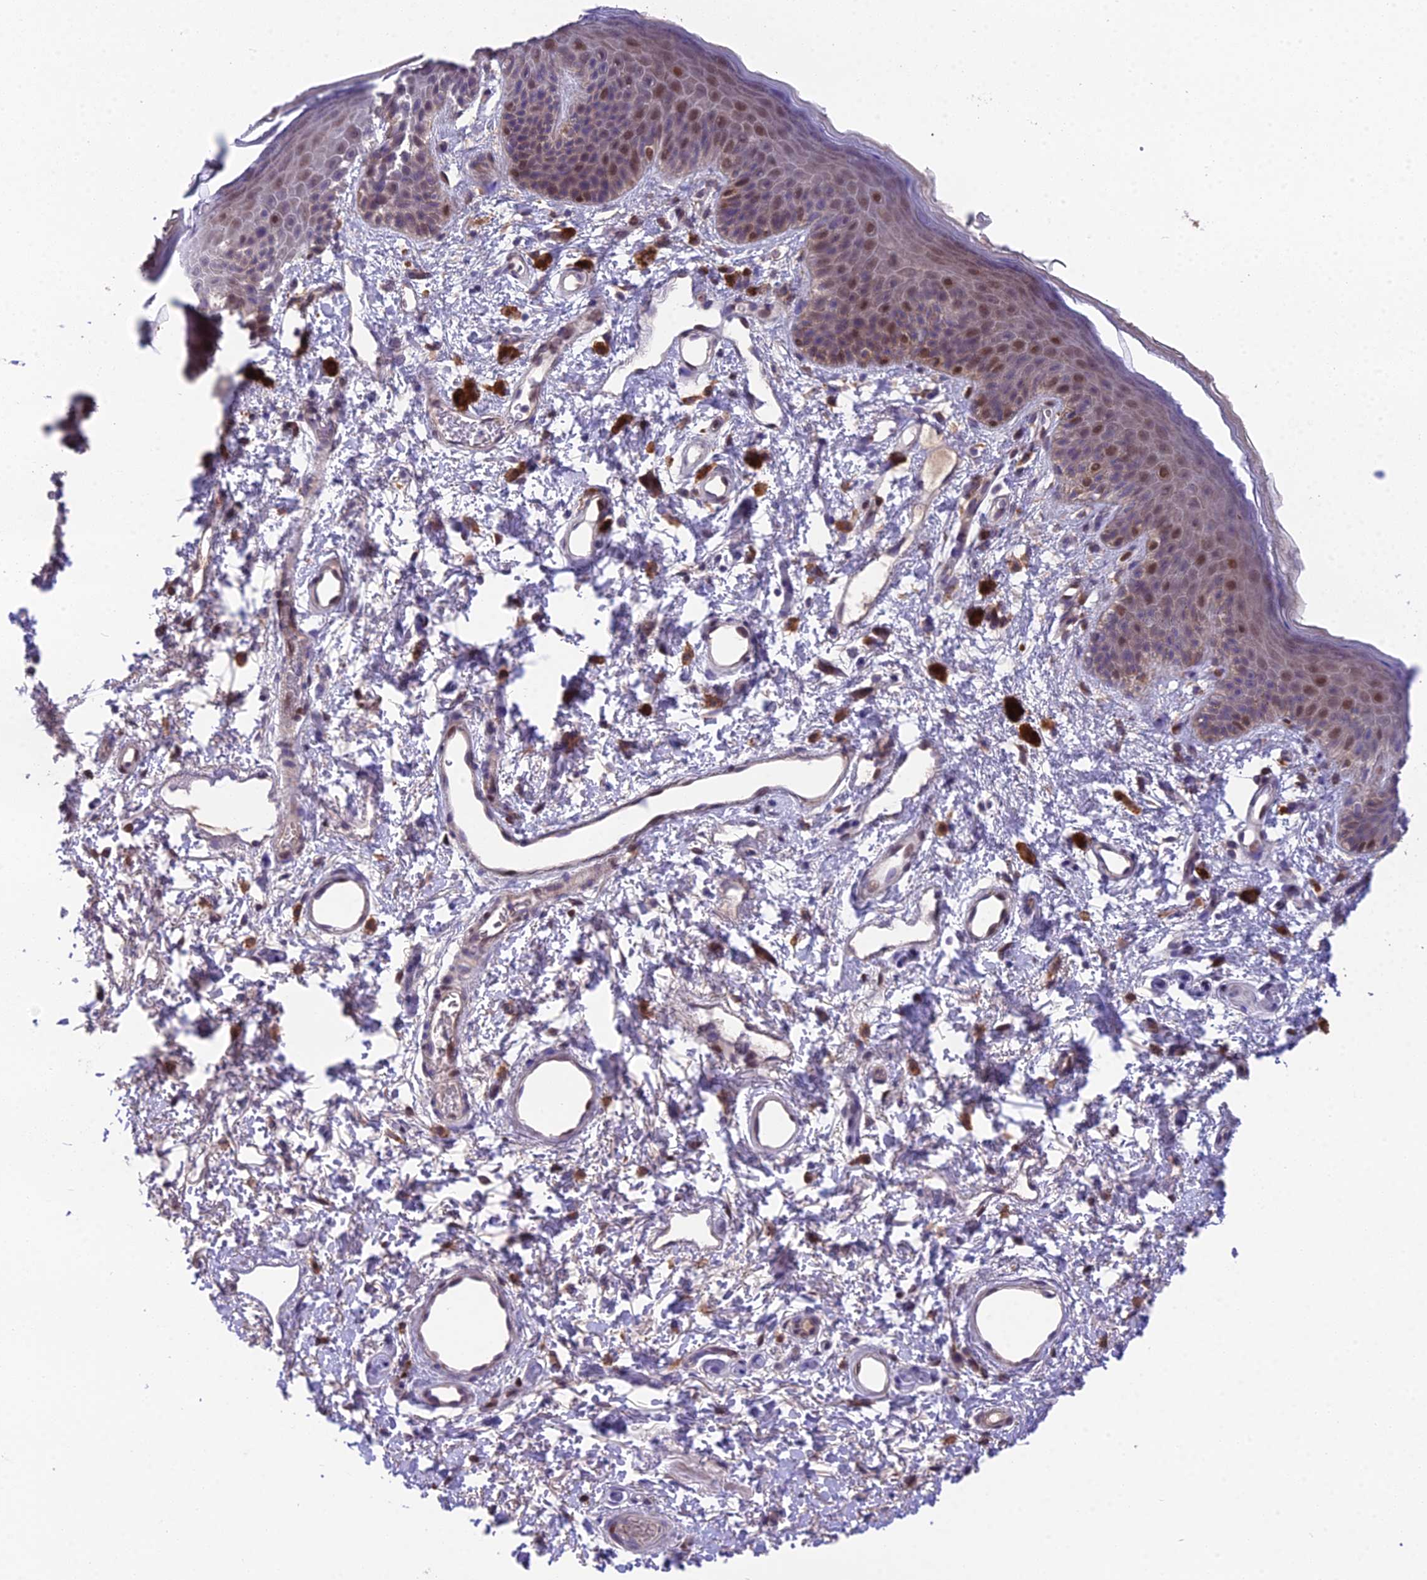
{"staining": {"intensity": "moderate", "quantity": "<25%", "location": "nuclear"}, "tissue": "skin", "cell_type": "Epidermal cells", "image_type": "normal", "snomed": [{"axis": "morphology", "description": "Normal tissue, NOS"}, {"axis": "topography", "description": "Anal"}], "caption": "Immunohistochemical staining of normal skin displays <25% levels of moderate nuclear protein expression in about <25% of epidermal cells.", "gene": "PUS10", "patient": {"sex": "female", "age": 46}}